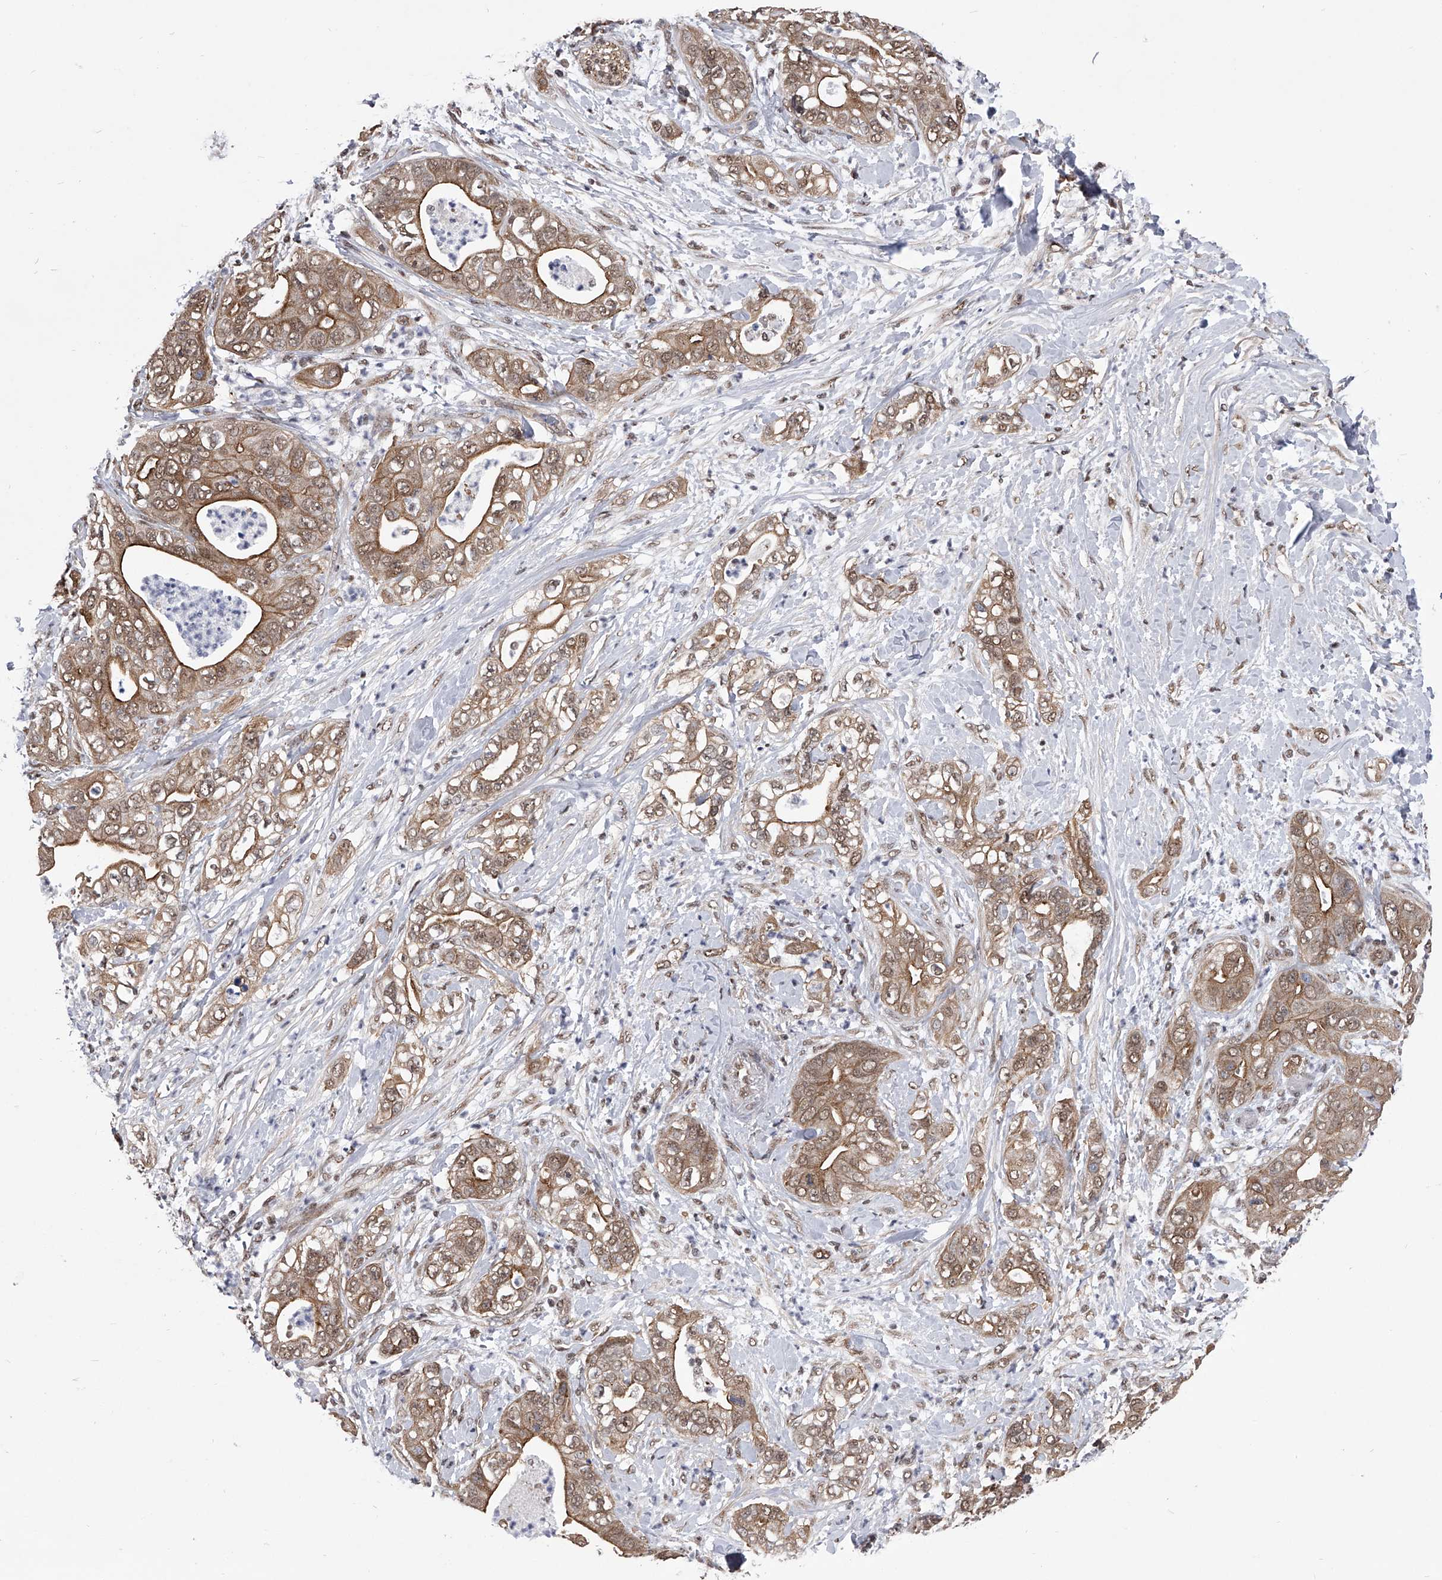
{"staining": {"intensity": "moderate", "quantity": ">75%", "location": "cytoplasmic/membranous,nuclear"}, "tissue": "pancreatic cancer", "cell_type": "Tumor cells", "image_type": "cancer", "snomed": [{"axis": "morphology", "description": "Adenocarcinoma, NOS"}, {"axis": "topography", "description": "Pancreas"}], "caption": "Protein expression analysis of human pancreatic cancer reveals moderate cytoplasmic/membranous and nuclear positivity in approximately >75% of tumor cells.", "gene": "ZNF76", "patient": {"sex": "female", "age": 78}}